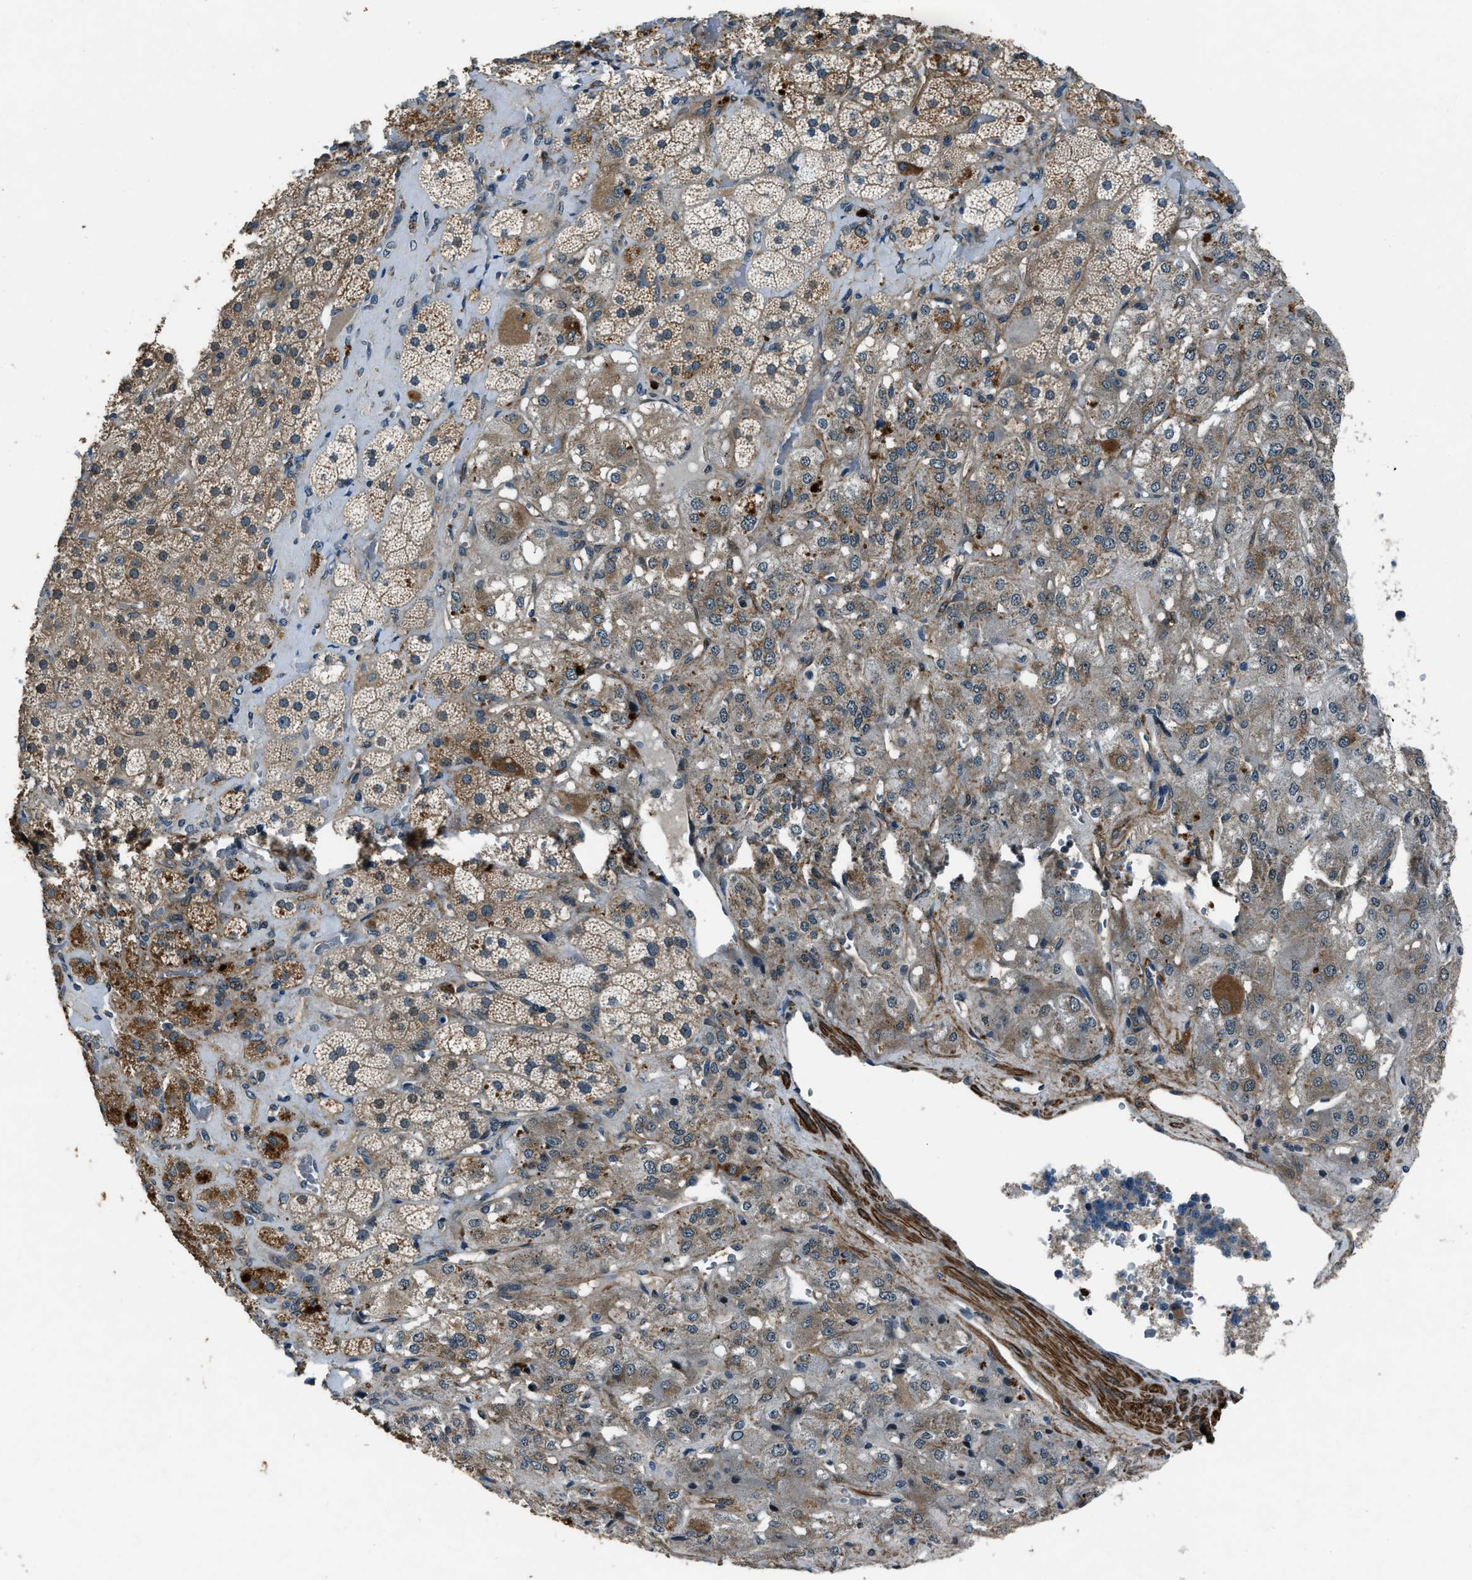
{"staining": {"intensity": "moderate", "quantity": ">75%", "location": "cytoplasmic/membranous,nuclear"}, "tissue": "adrenal gland", "cell_type": "Glandular cells", "image_type": "normal", "snomed": [{"axis": "morphology", "description": "Normal tissue, NOS"}, {"axis": "topography", "description": "Adrenal gland"}], "caption": "Immunohistochemical staining of unremarkable human adrenal gland shows >75% levels of moderate cytoplasmic/membranous,nuclear protein positivity in approximately >75% of glandular cells.", "gene": "NUDCD3", "patient": {"sex": "male", "age": 57}}